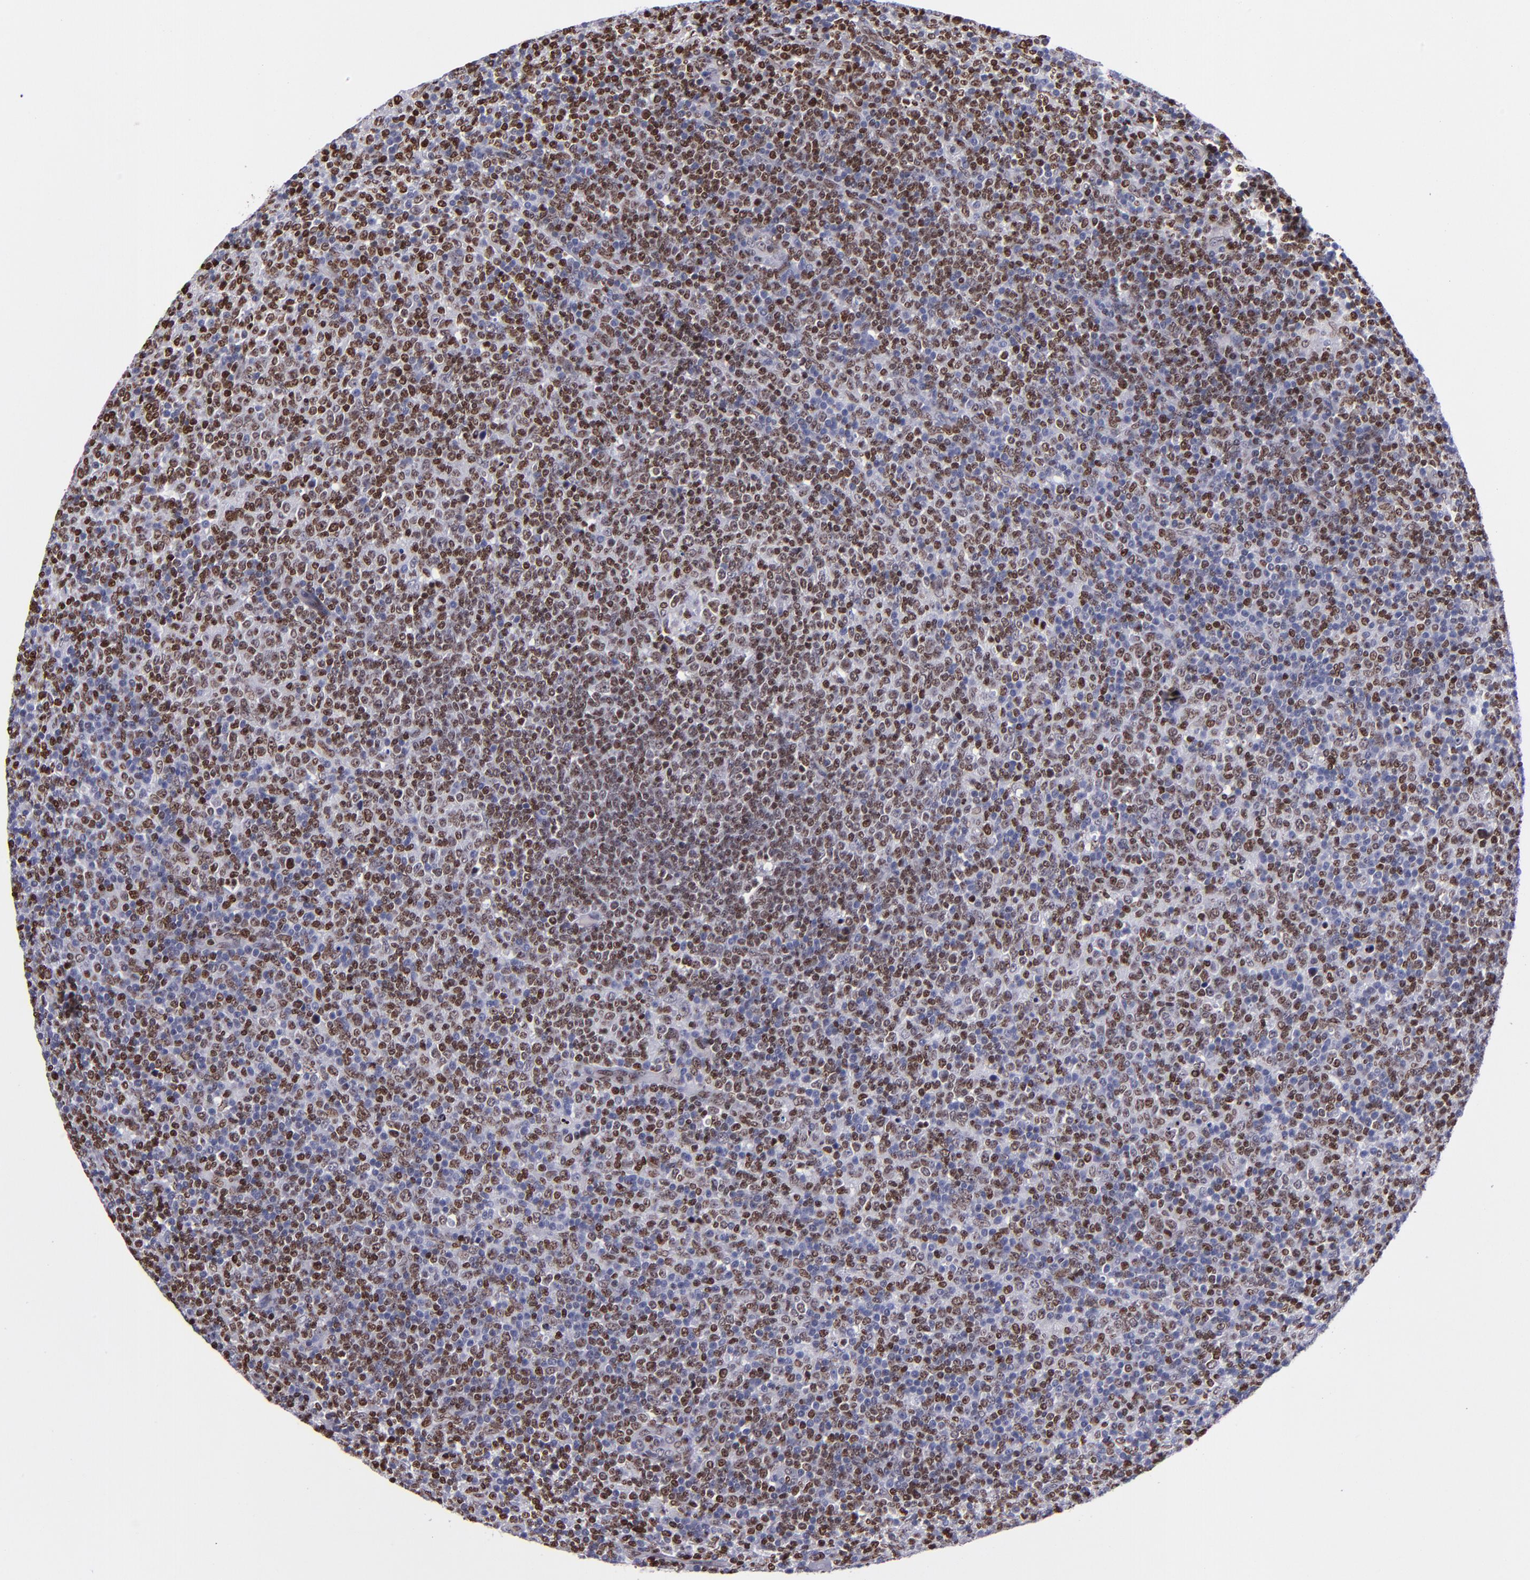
{"staining": {"intensity": "strong", "quantity": ">75%", "location": "nuclear"}, "tissue": "lymphoma", "cell_type": "Tumor cells", "image_type": "cancer", "snomed": [{"axis": "morphology", "description": "Malignant lymphoma, non-Hodgkin's type, Low grade"}, {"axis": "topography", "description": "Lymph node"}], "caption": "Approximately >75% of tumor cells in malignant lymphoma, non-Hodgkin's type (low-grade) reveal strong nuclear protein expression as visualized by brown immunohistochemical staining.", "gene": "CDKL5", "patient": {"sex": "male", "age": 70}}